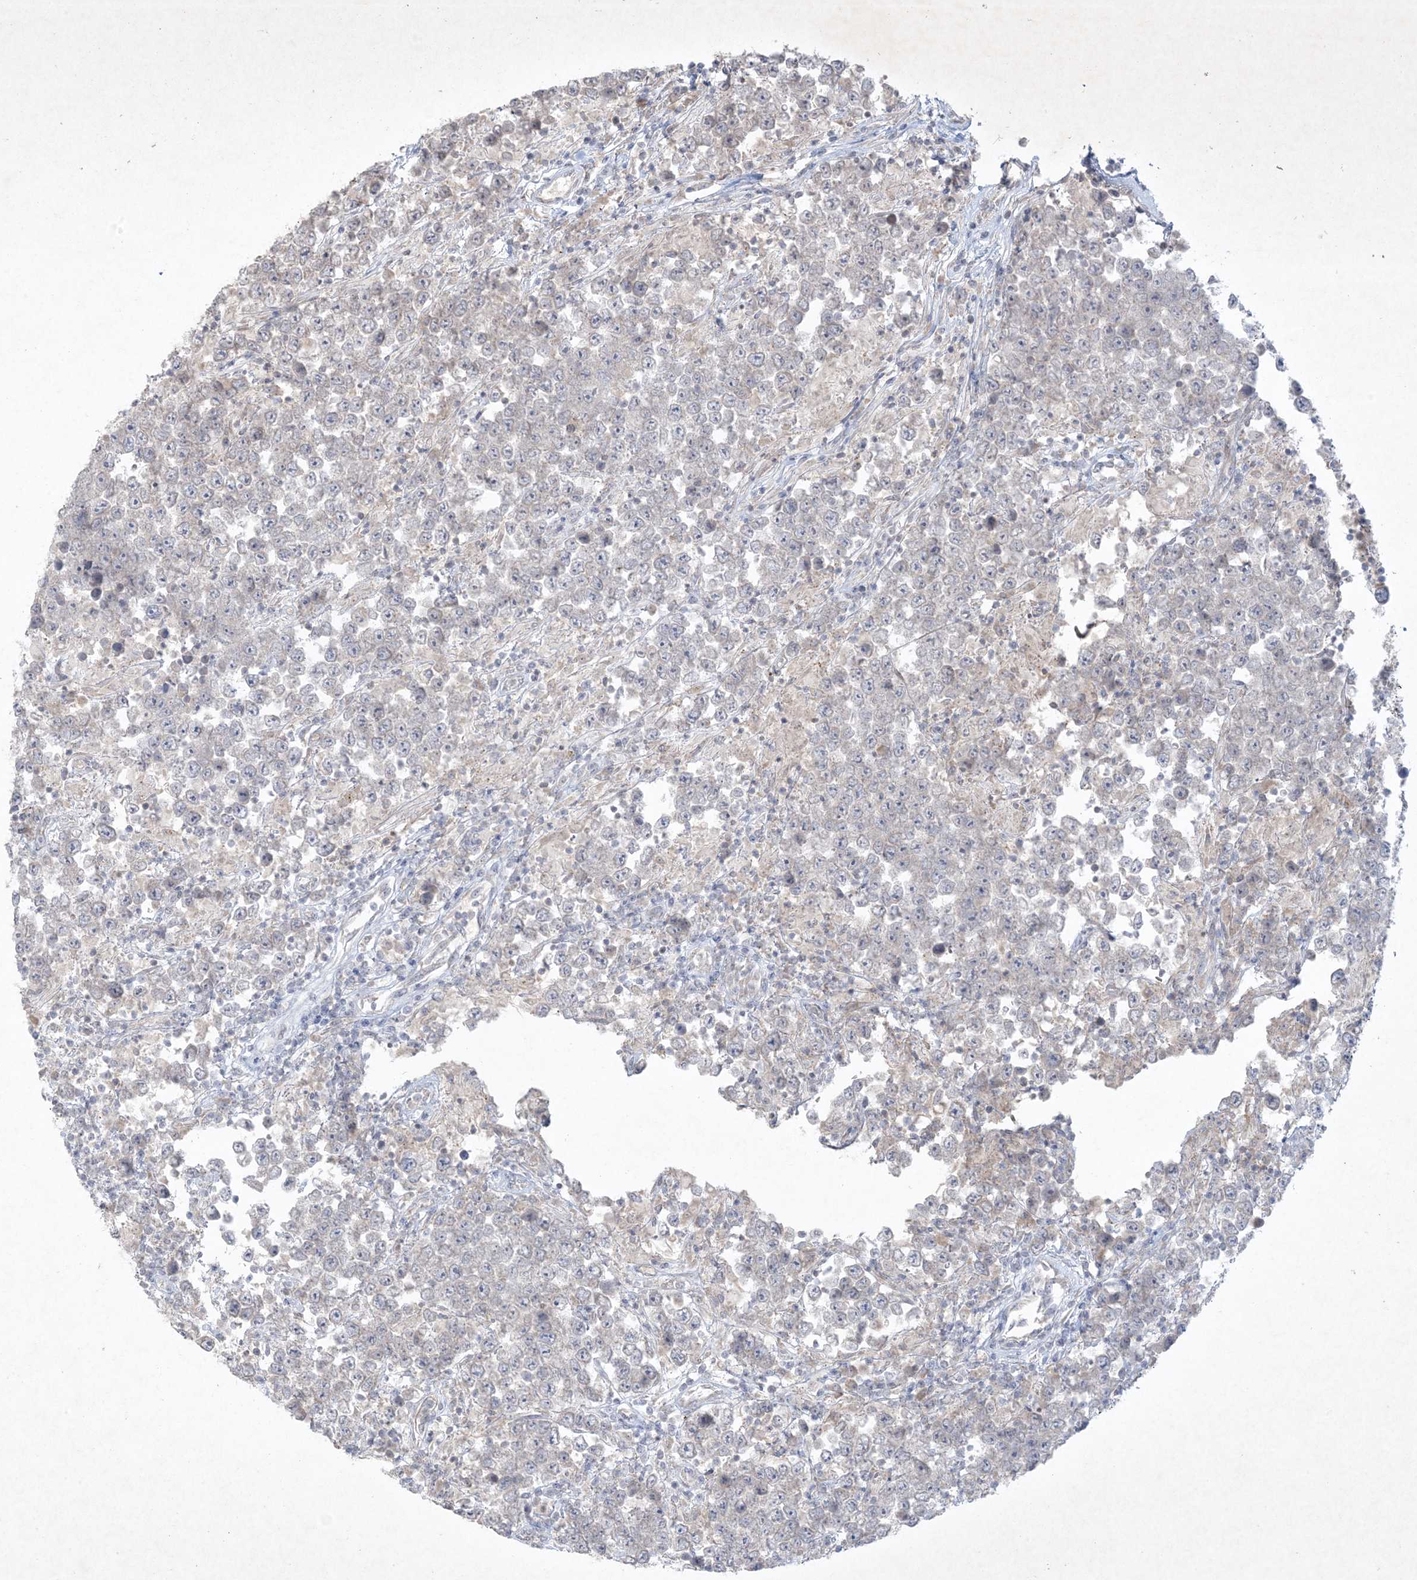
{"staining": {"intensity": "negative", "quantity": "none", "location": "none"}, "tissue": "testis cancer", "cell_type": "Tumor cells", "image_type": "cancer", "snomed": [{"axis": "morphology", "description": "Normal tissue, NOS"}, {"axis": "morphology", "description": "Urothelial carcinoma, High grade"}, {"axis": "morphology", "description": "Seminoma, NOS"}, {"axis": "morphology", "description": "Carcinoma, Embryonal, NOS"}, {"axis": "topography", "description": "Urinary bladder"}, {"axis": "topography", "description": "Testis"}], "caption": "A photomicrograph of human testis seminoma is negative for staining in tumor cells.", "gene": "NRBP2", "patient": {"sex": "male", "age": 41}}